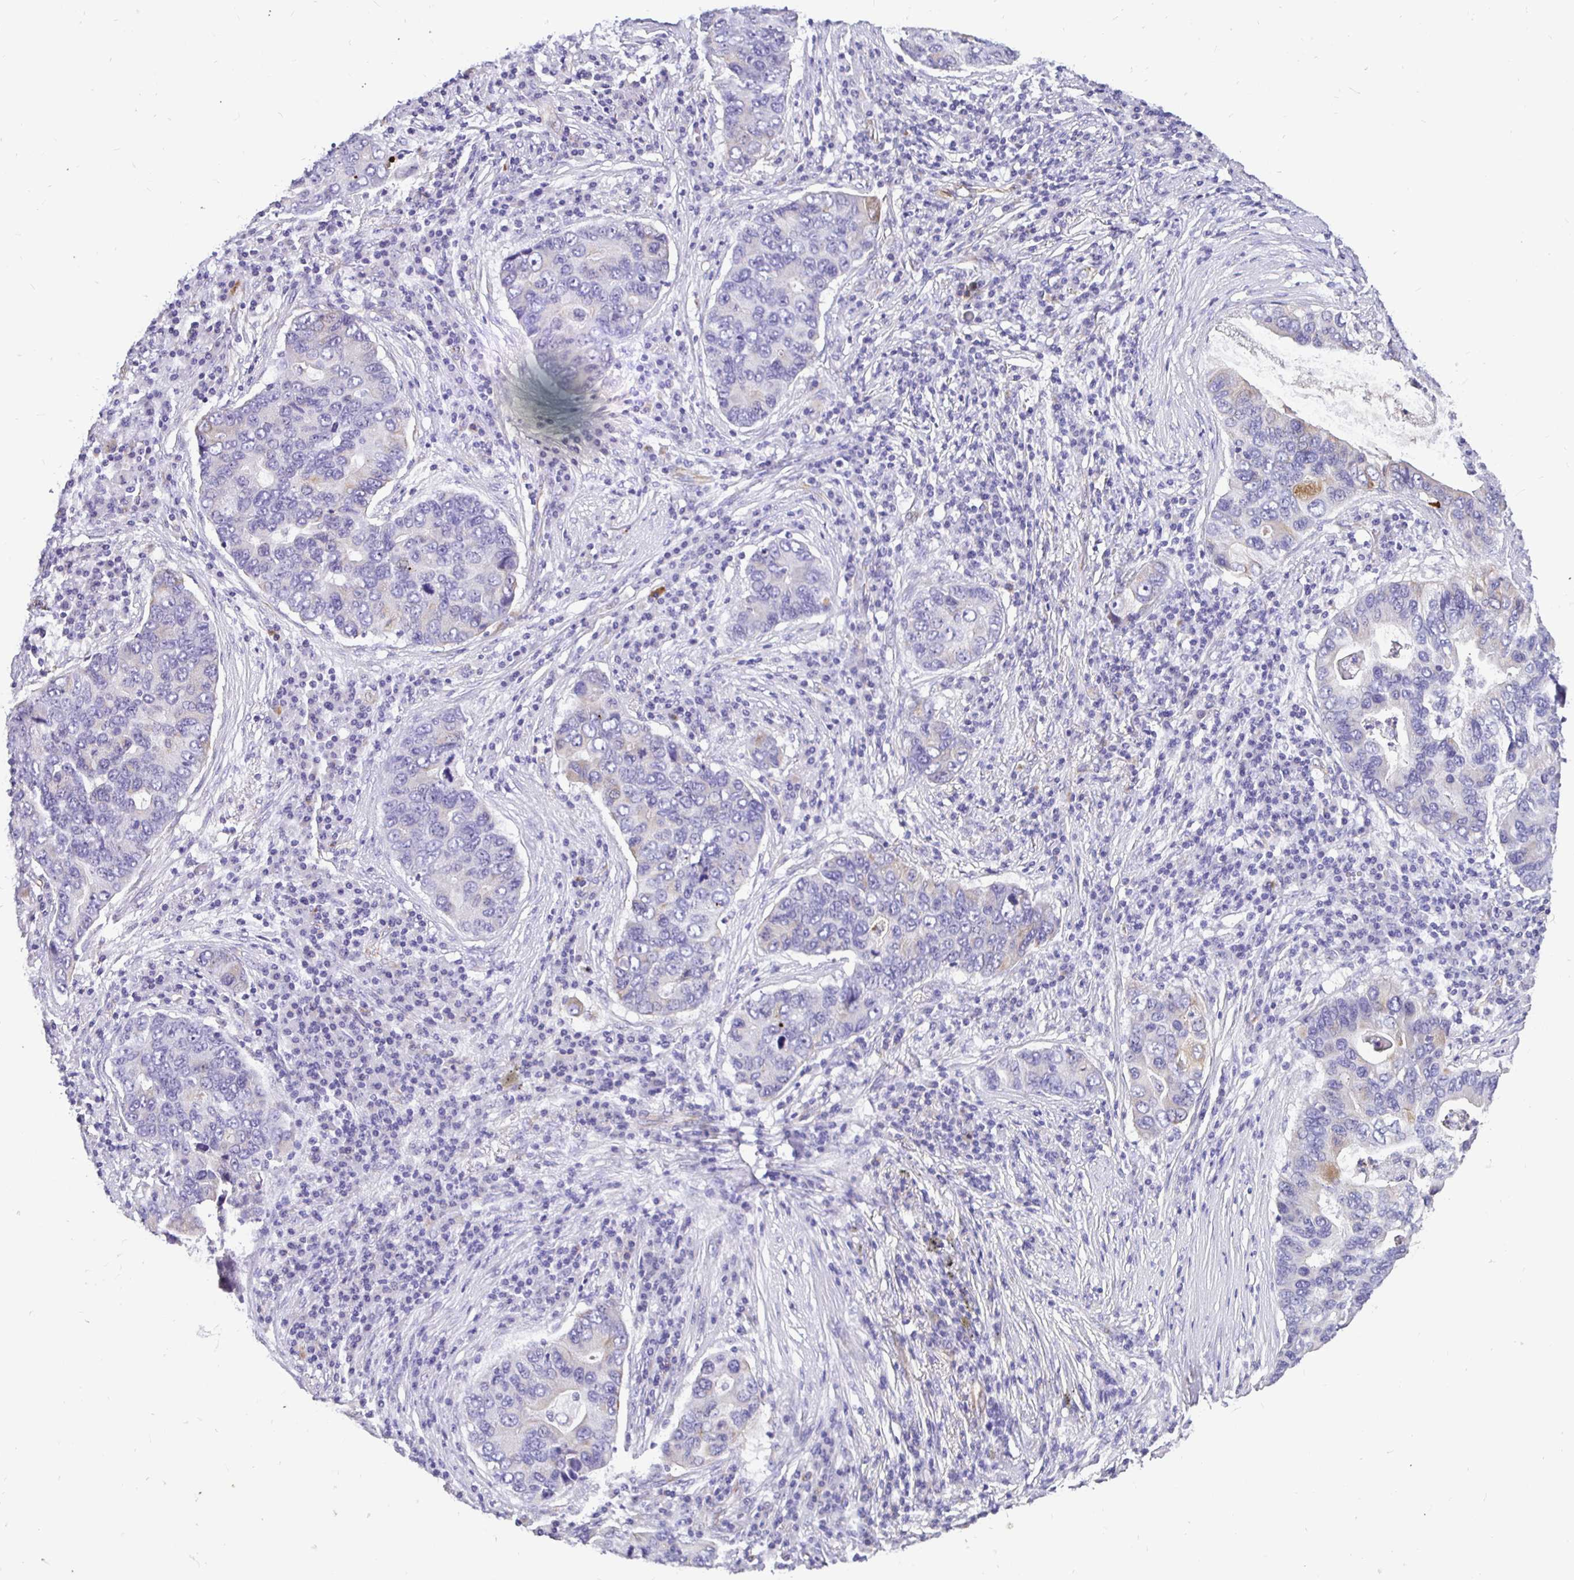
{"staining": {"intensity": "negative", "quantity": "none", "location": "none"}, "tissue": "lung cancer", "cell_type": "Tumor cells", "image_type": "cancer", "snomed": [{"axis": "morphology", "description": "Adenocarcinoma, NOS"}, {"axis": "morphology", "description": "Adenocarcinoma, metastatic, NOS"}, {"axis": "topography", "description": "Lymph node"}, {"axis": "topography", "description": "Lung"}], "caption": "Immunohistochemical staining of human metastatic adenocarcinoma (lung) displays no significant positivity in tumor cells.", "gene": "TAF1D", "patient": {"sex": "female", "age": 54}}